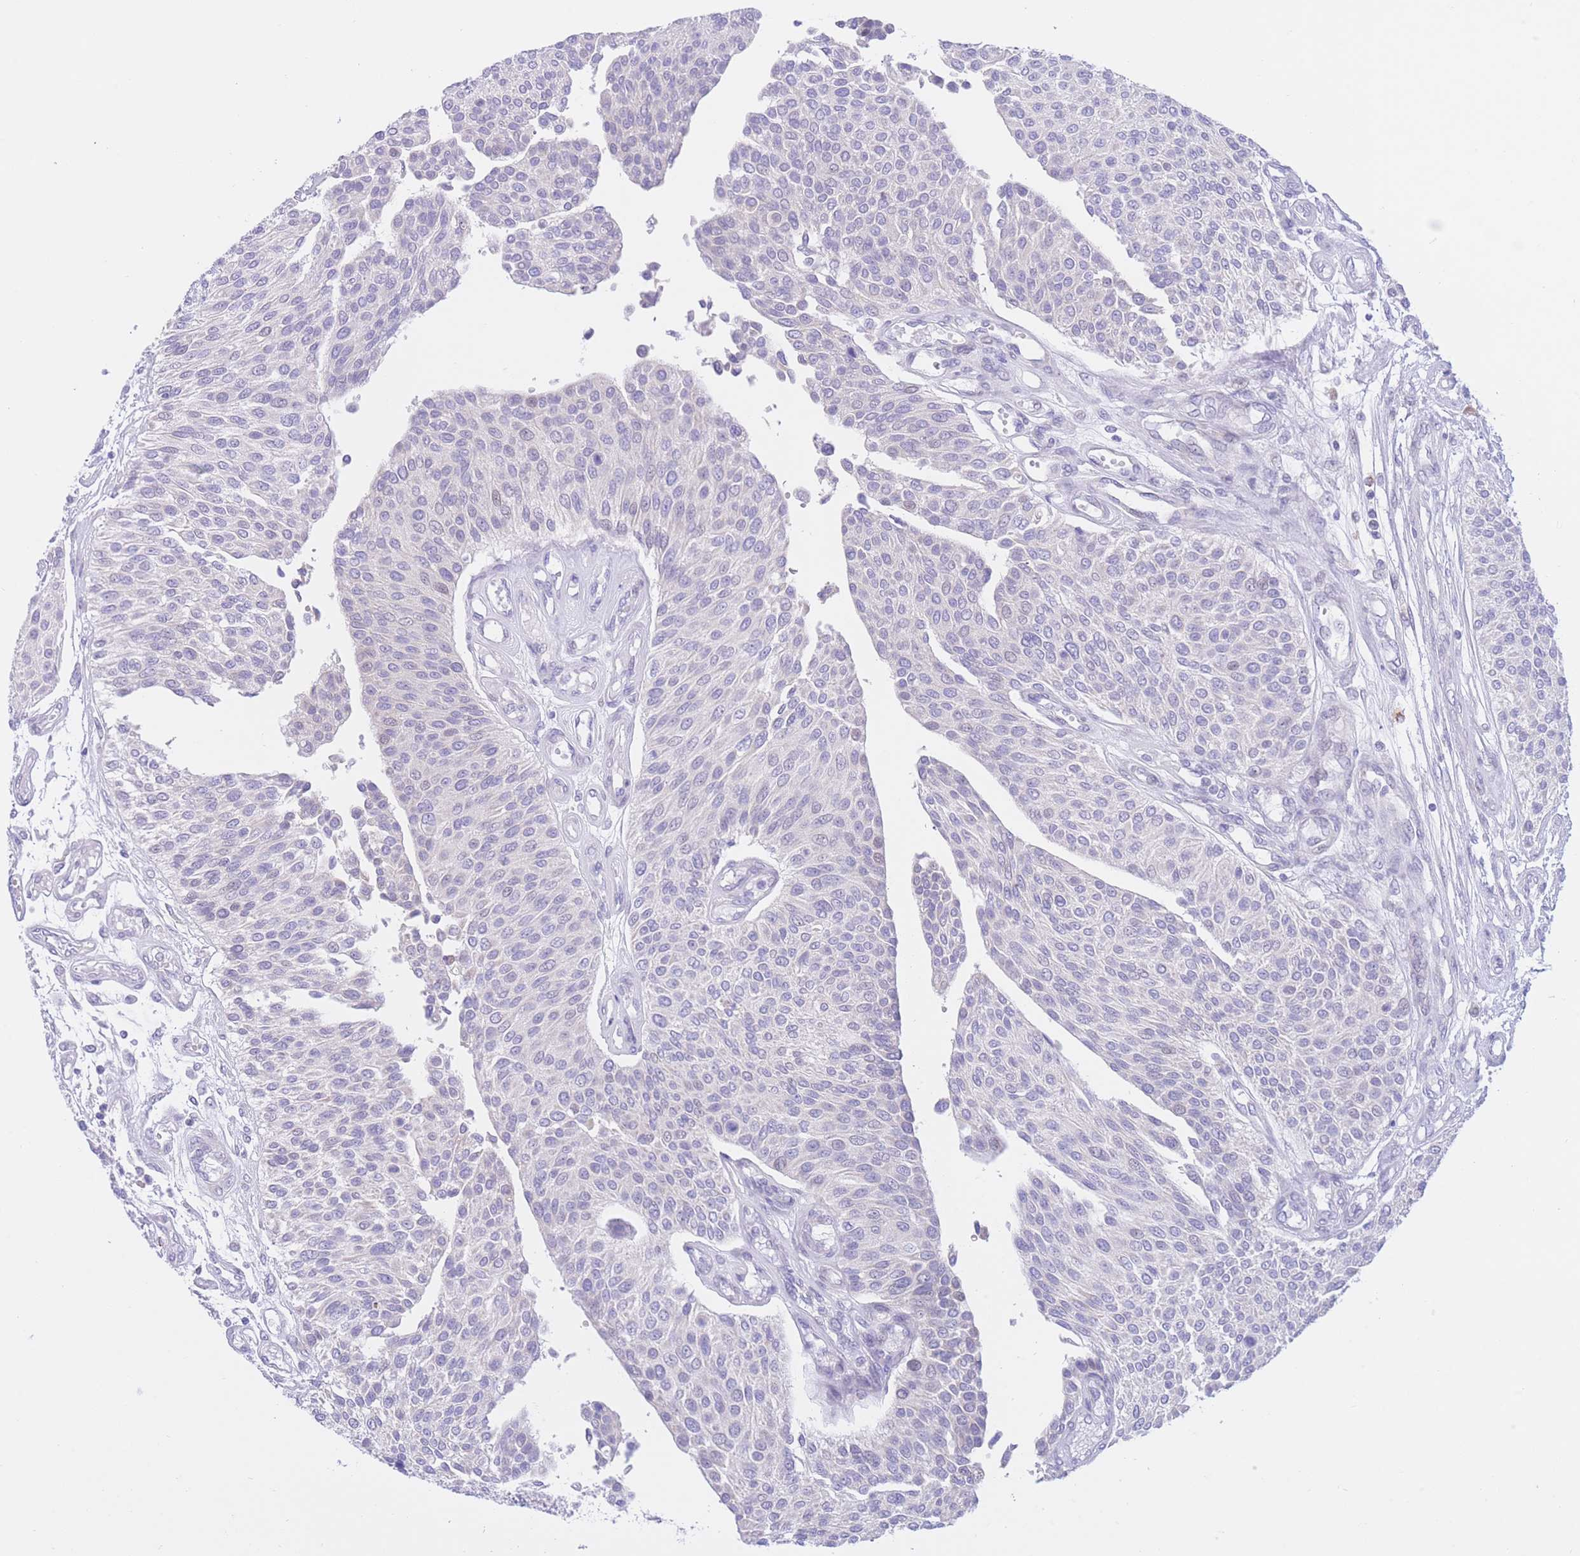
{"staining": {"intensity": "negative", "quantity": "none", "location": "none"}, "tissue": "urothelial cancer", "cell_type": "Tumor cells", "image_type": "cancer", "snomed": [{"axis": "morphology", "description": "Urothelial carcinoma, NOS"}, {"axis": "topography", "description": "Urinary bladder"}], "caption": "DAB (3,3'-diaminobenzidine) immunohistochemical staining of urothelial cancer reveals no significant expression in tumor cells.", "gene": "RPL39L", "patient": {"sex": "male", "age": 55}}